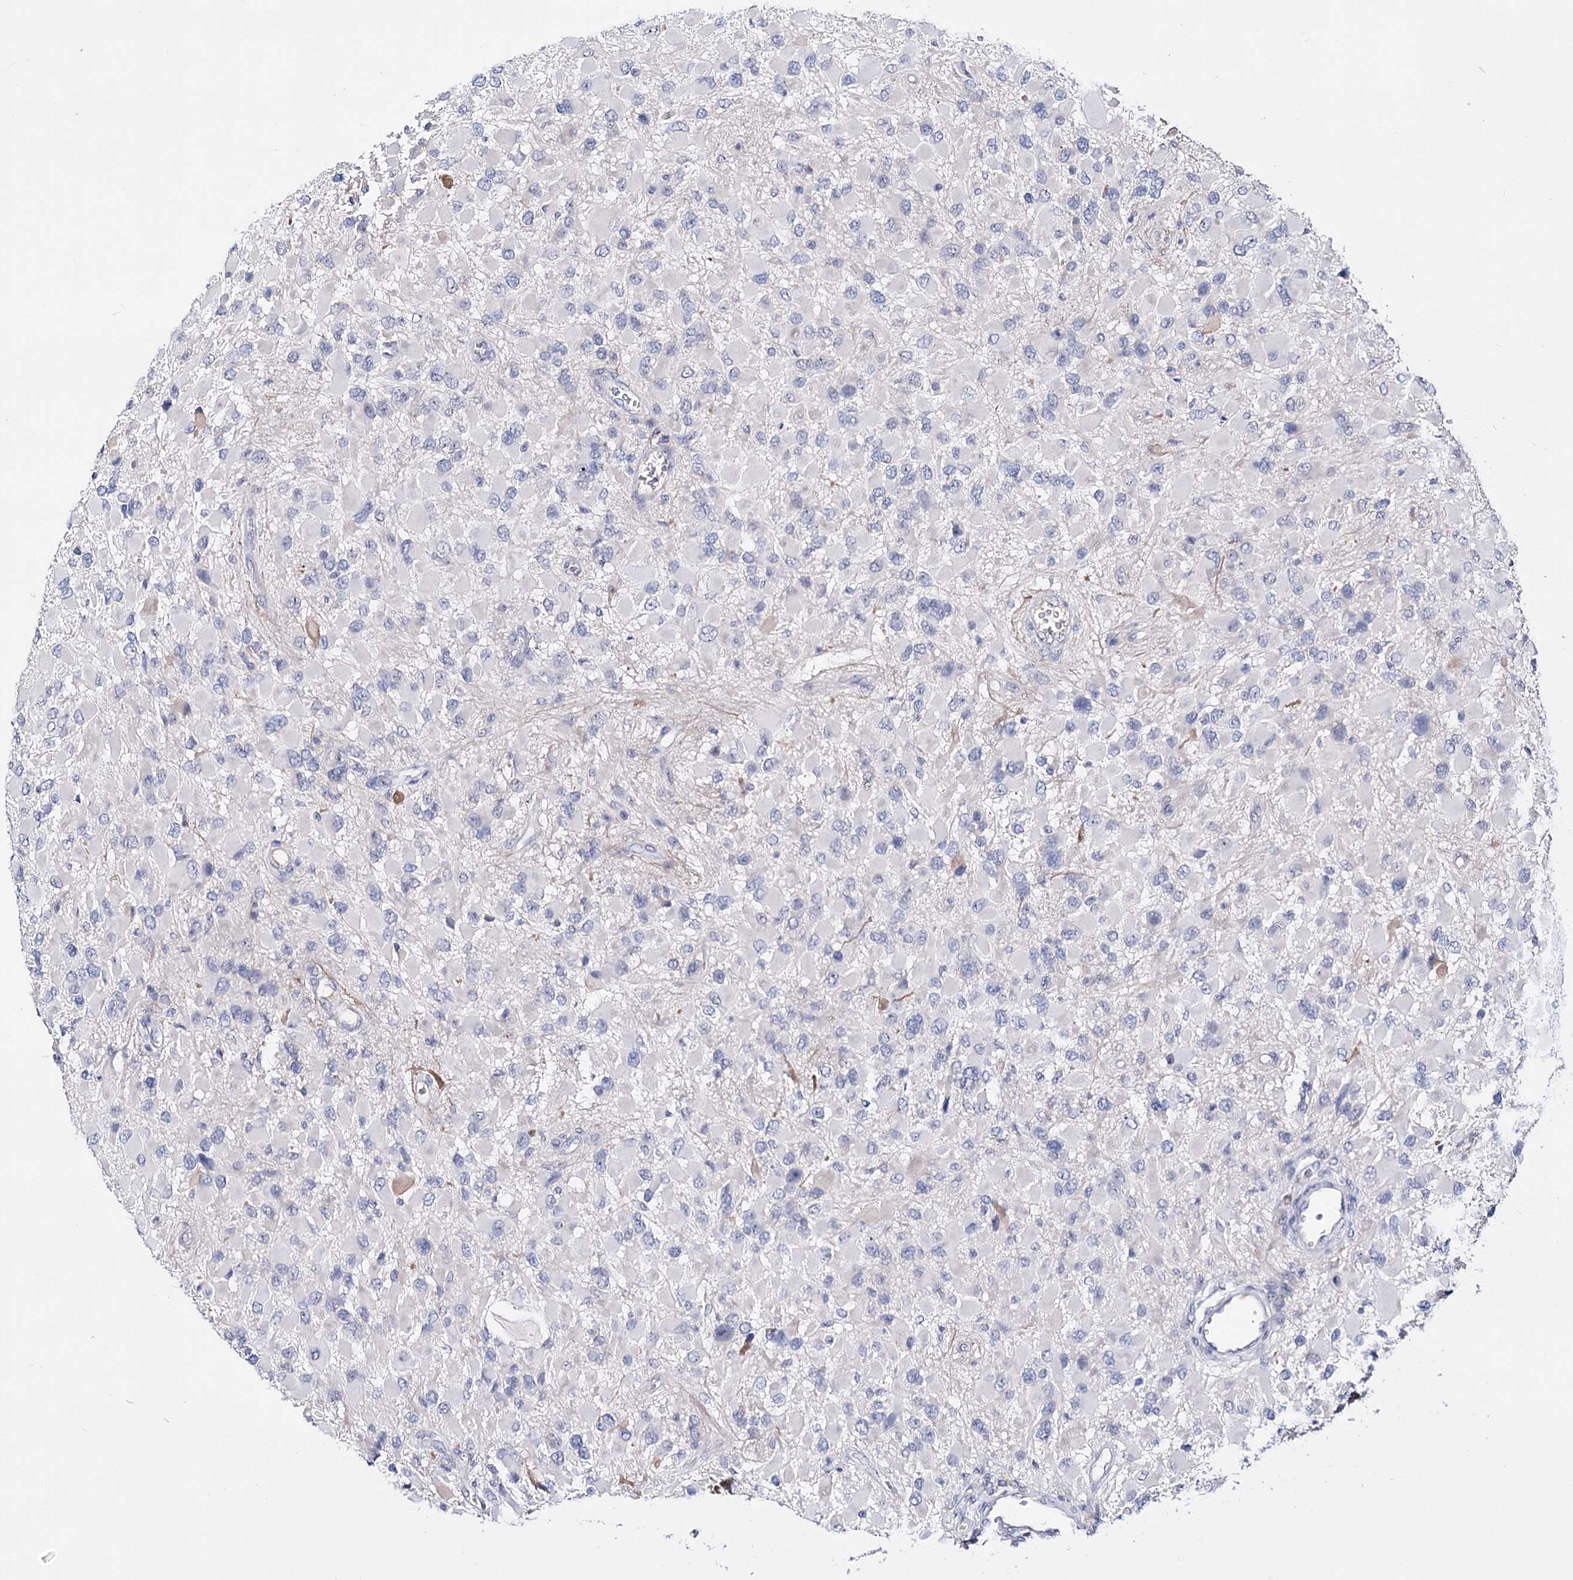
{"staining": {"intensity": "negative", "quantity": "none", "location": "none"}, "tissue": "glioma", "cell_type": "Tumor cells", "image_type": "cancer", "snomed": [{"axis": "morphology", "description": "Glioma, malignant, High grade"}, {"axis": "topography", "description": "Brain"}], "caption": "Immunohistochemistry of glioma demonstrates no positivity in tumor cells. (Stains: DAB IHC with hematoxylin counter stain, Microscopy: brightfield microscopy at high magnification).", "gene": "PCGF5", "patient": {"sex": "male", "age": 53}}